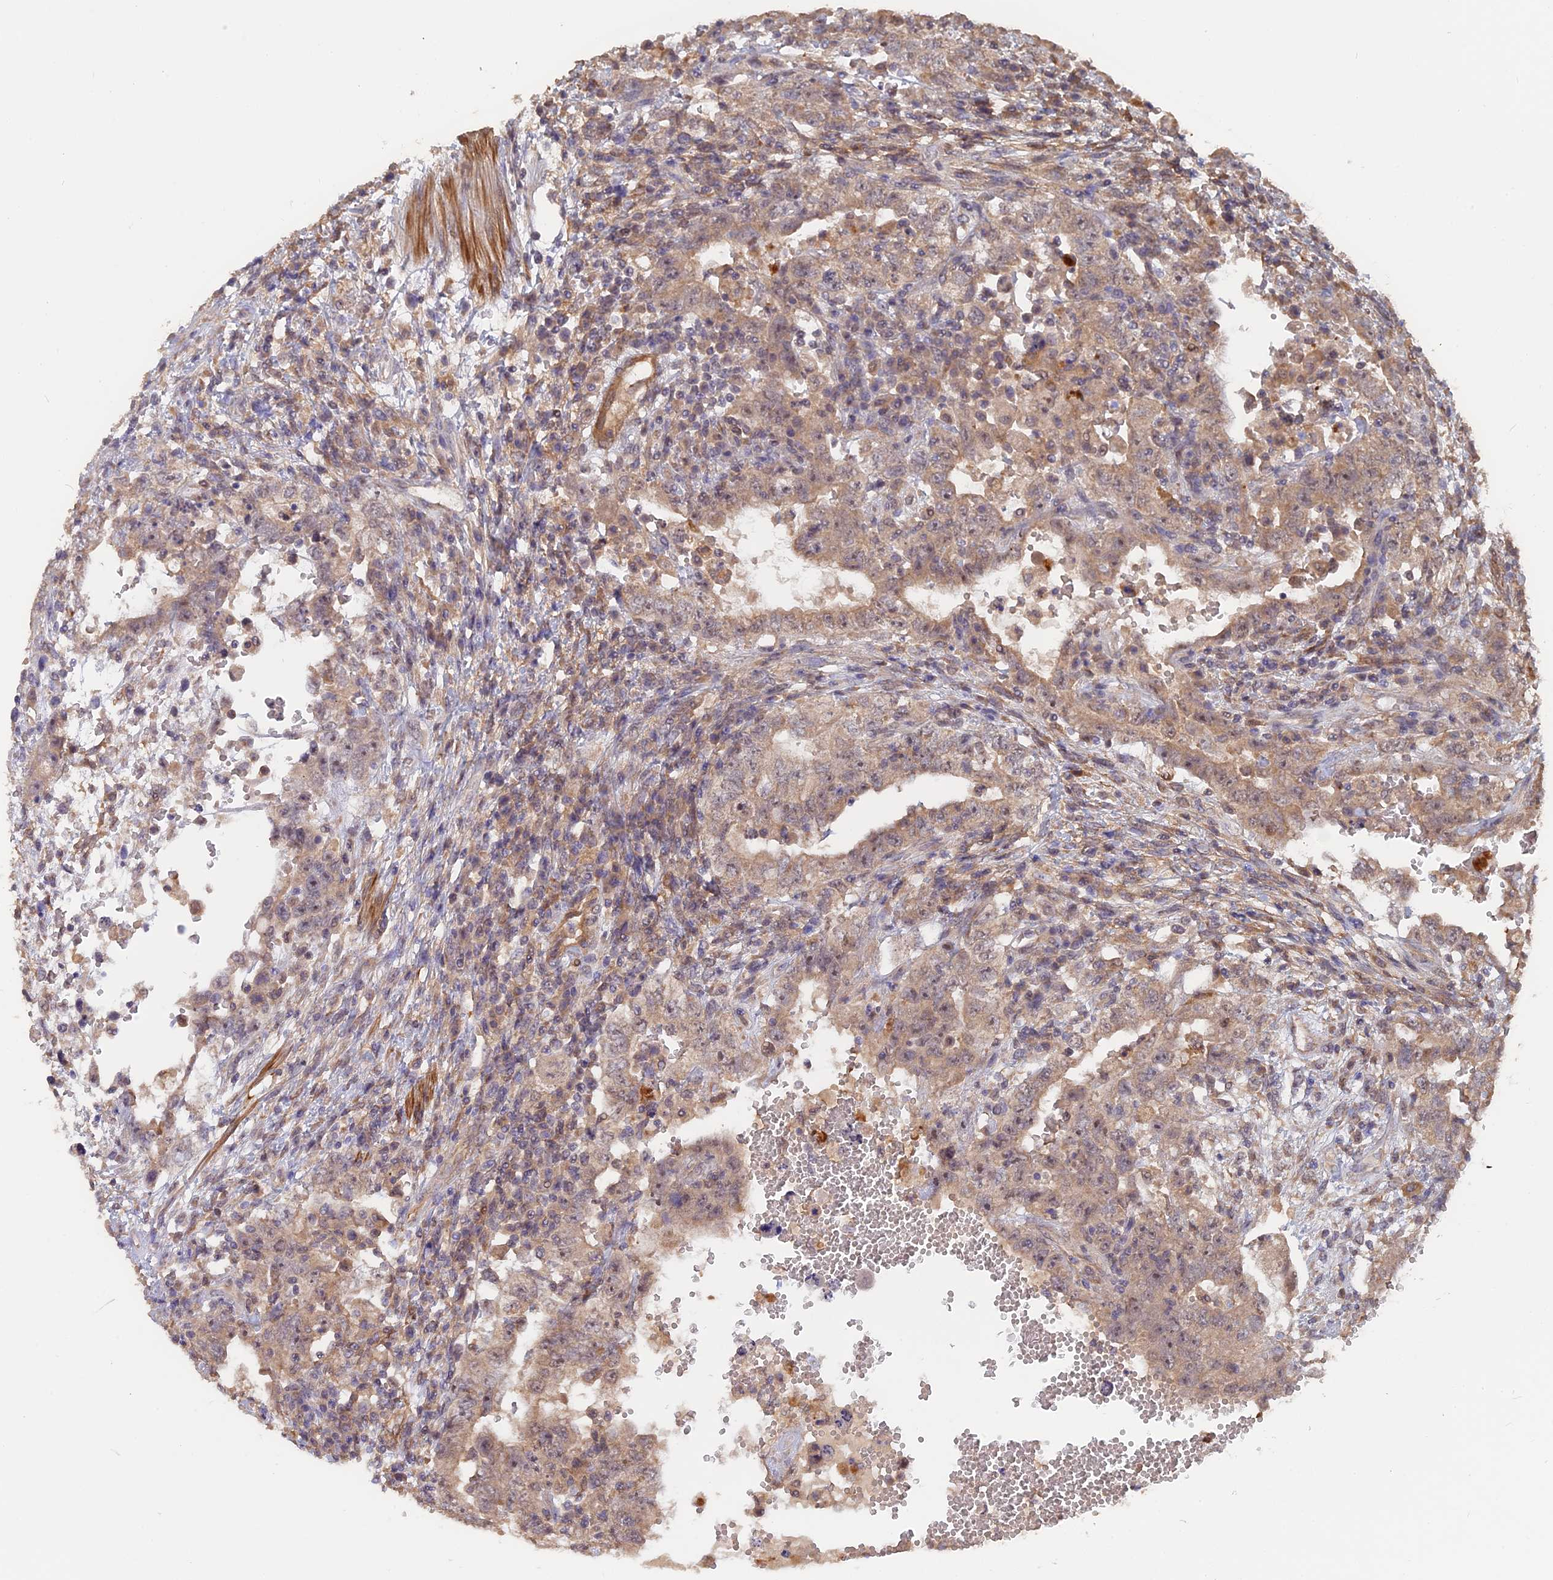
{"staining": {"intensity": "weak", "quantity": "25%-75%", "location": "cytoplasmic/membranous"}, "tissue": "testis cancer", "cell_type": "Tumor cells", "image_type": "cancer", "snomed": [{"axis": "morphology", "description": "Carcinoma, Embryonal, NOS"}, {"axis": "topography", "description": "Testis"}], "caption": "Weak cytoplasmic/membranous expression is present in approximately 25%-75% of tumor cells in embryonal carcinoma (testis). The staining is performed using DAB (3,3'-diaminobenzidine) brown chromogen to label protein expression. The nuclei are counter-stained blue using hematoxylin.", "gene": "SAC3D1", "patient": {"sex": "male", "age": 26}}